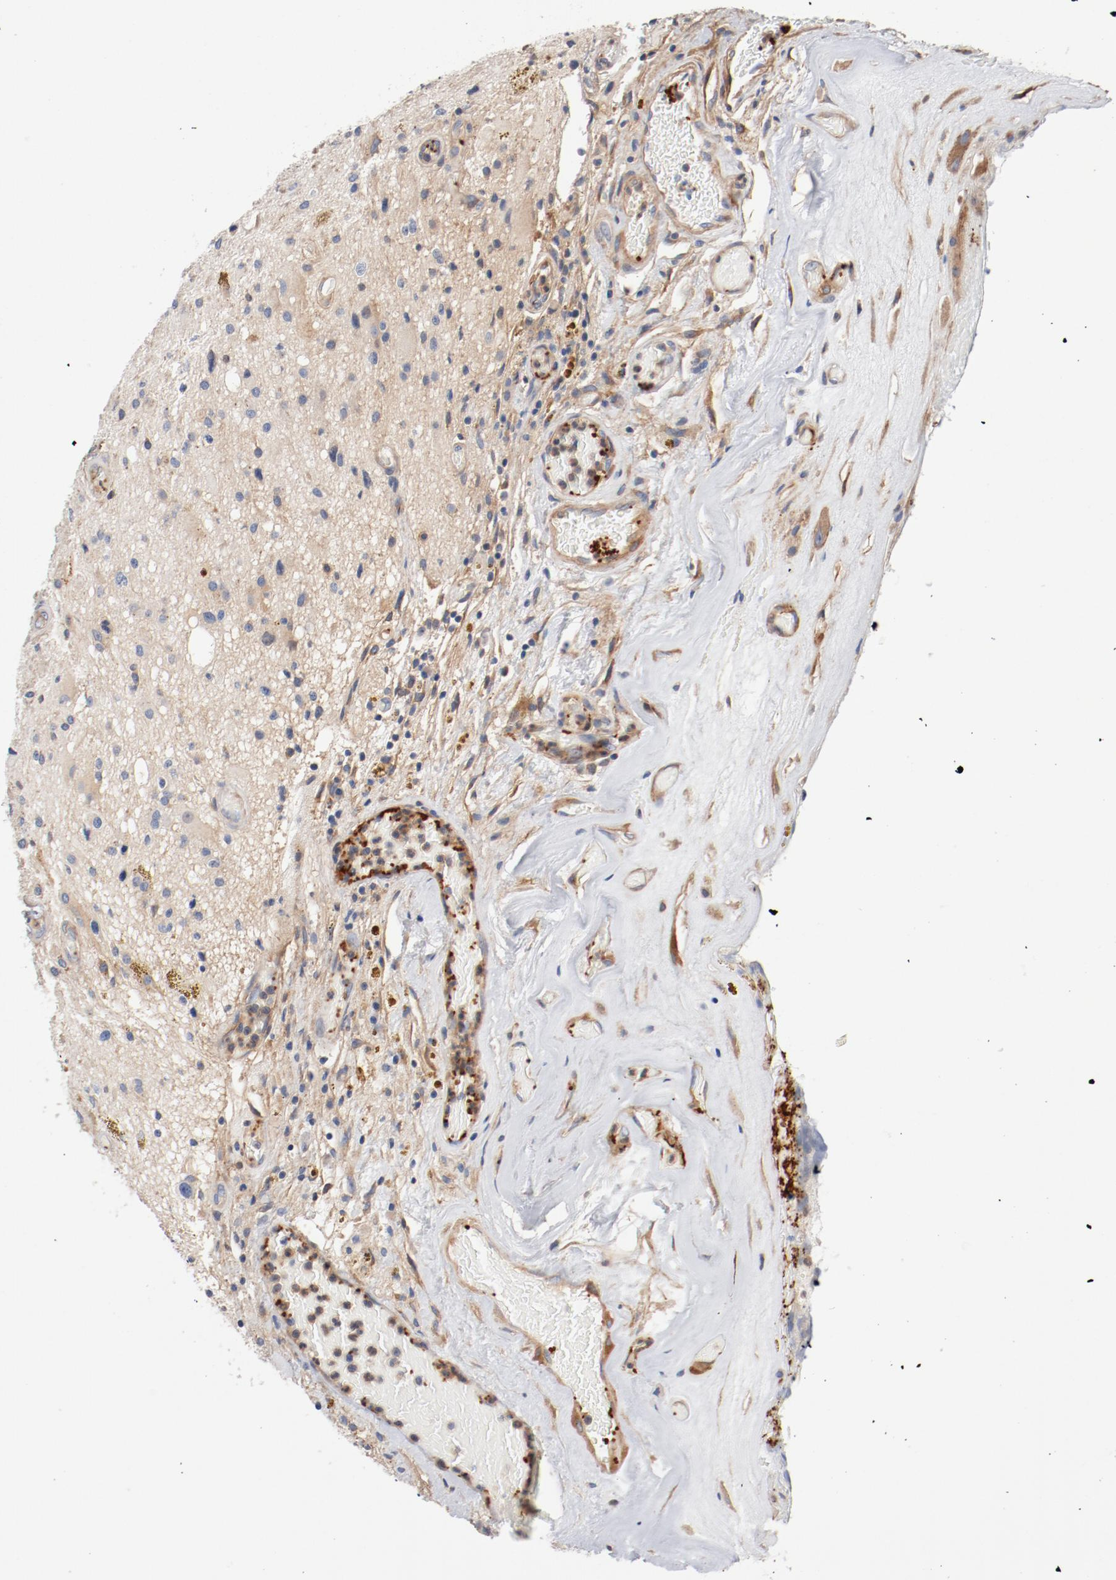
{"staining": {"intensity": "weak", "quantity": "25%-75%", "location": "cytoplasmic/membranous"}, "tissue": "glioma", "cell_type": "Tumor cells", "image_type": "cancer", "snomed": [{"axis": "morphology", "description": "Glioma, malignant, Low grade"}, {"axis": "topography", "description": "Brain"}], "caption": "Immunohistochemistry (IHC) staining of glioma, which demonstrates low levels of weak cytoplasmic/membranous staining in approximately 25%-75% of tumor cells indicating weak cytoplasmic/membranous protein staining. The staining was performed using DAB (3,3'-diaminobenzidine) (brown) for protein detection and nuclei were counterstained in hematoxylin (blue).", "gene": "ILK", "patient": {"sex": "male", "age": 58}}